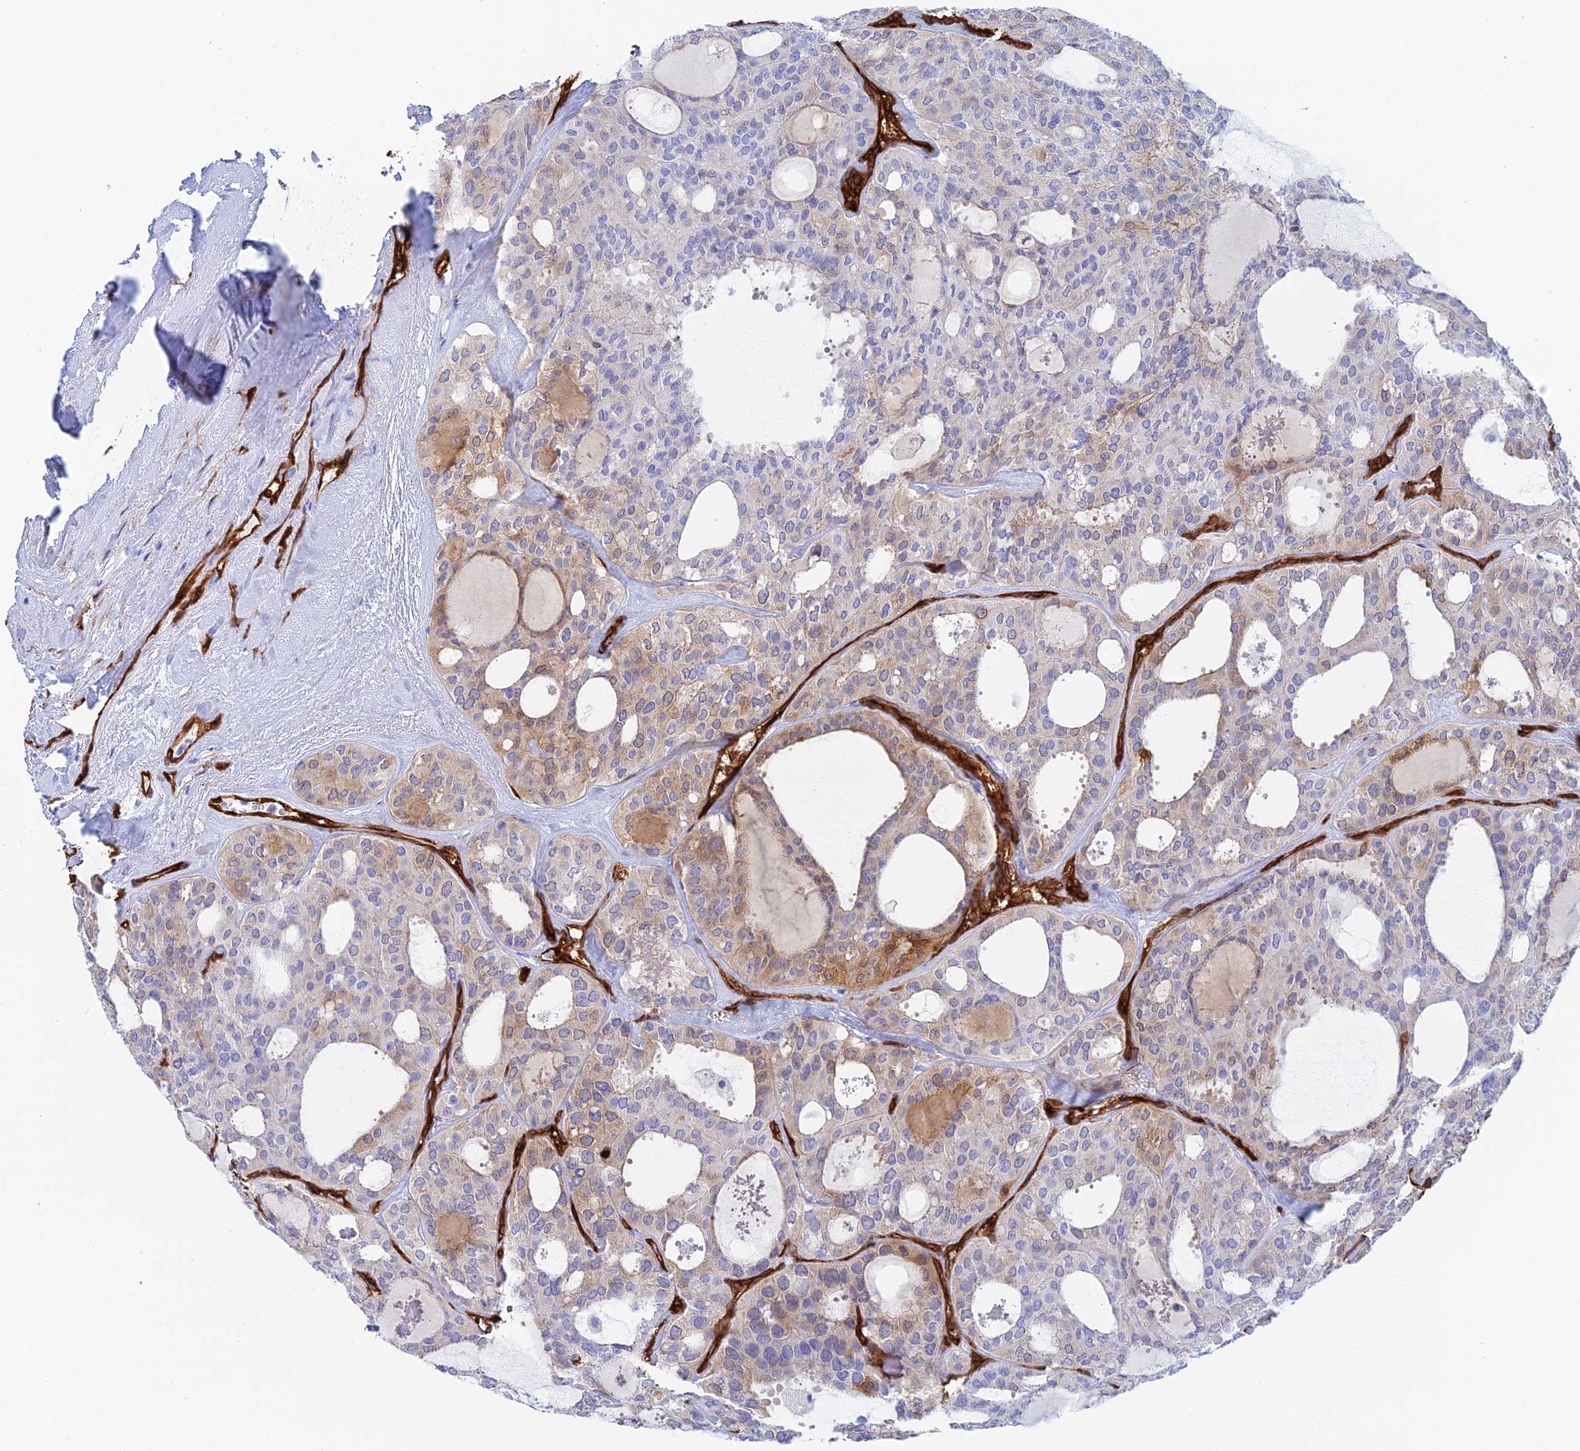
{"staining": {"intensity": "weak", "quantity": "<25%", "location": "cytoplasmic/membranous"}, "tissue": "thyroid cancer", "cell_type": "Tumor cells", "image_type": "cancer", "snomed": [{"axis": "morphology", "description": "Follicular adenoma carcinoma, NOS"}, {"axis": "topography", "description": "Thyroid gland"}], "caption": "Immunohistochemistry (IHC) micrograph of thyroid cancer (follicular adenoma carcinoma) stained for a protein (brown), which shows no positivity in tumor cells.", "gene": "CRIP2", "patient": {"sex": "male", "age": 75}}